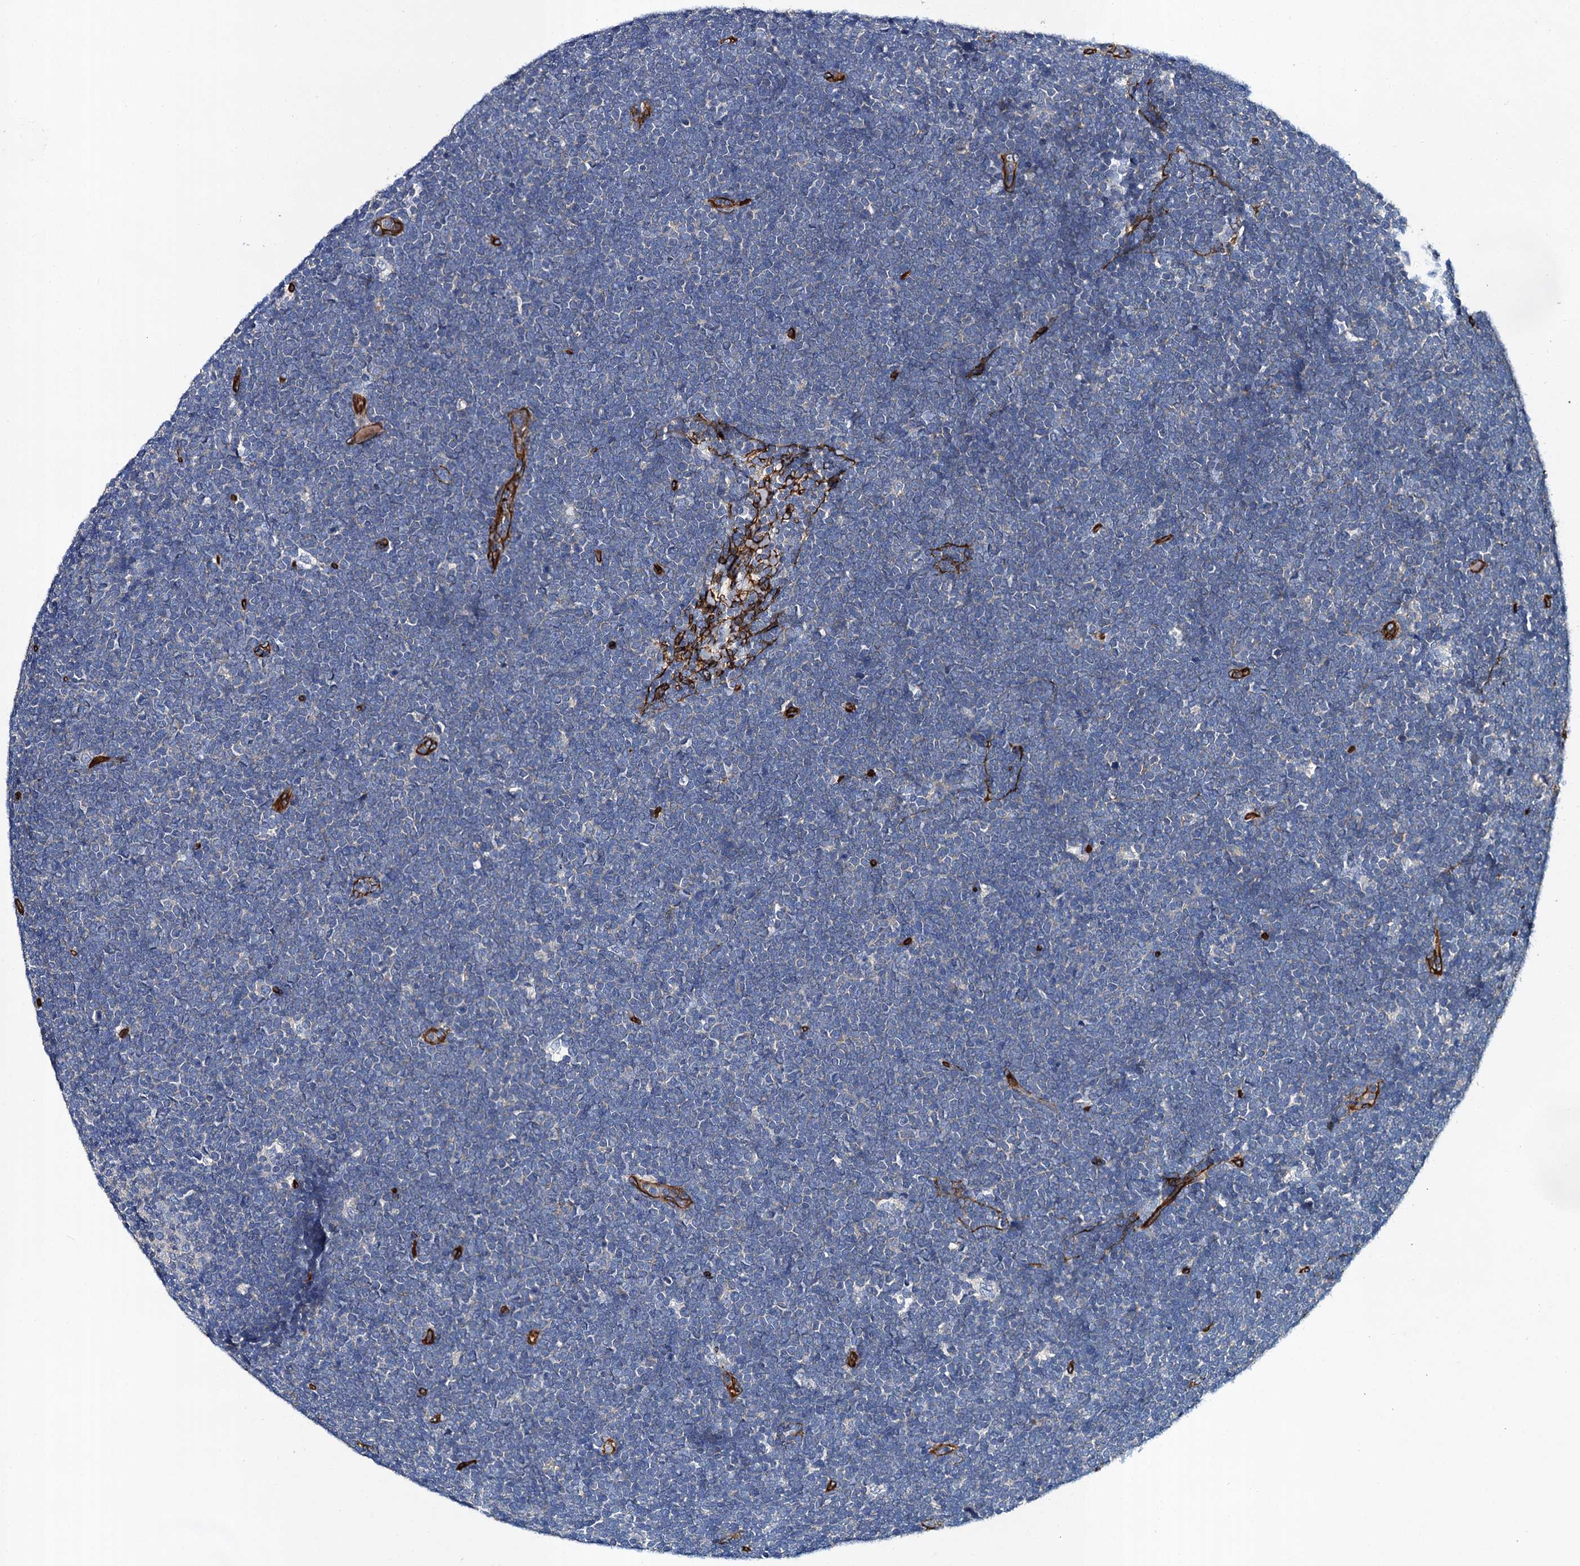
{"staining": {"intensity": "negative", "quantity": "none", "location": "none"}, "tissue": "lymphoma", "cell_type": "Tumor cells", "image_type": "cancer", "snomed": [{"axis": "morphology", "description": "Malignant lymphoma, non-Hodgkin's type, High grade"}, {"axis": "topography", "description": "Lymph node"}], "caption": "This is an immunohistochemistry (IHC) histopathology image of human malignant lymphoma, non-Hodgkin's type (high-grade). There is no staining in tumor cells.", "gene": "CACNA1C", "patient": {"sex": "male", "age": 13}}